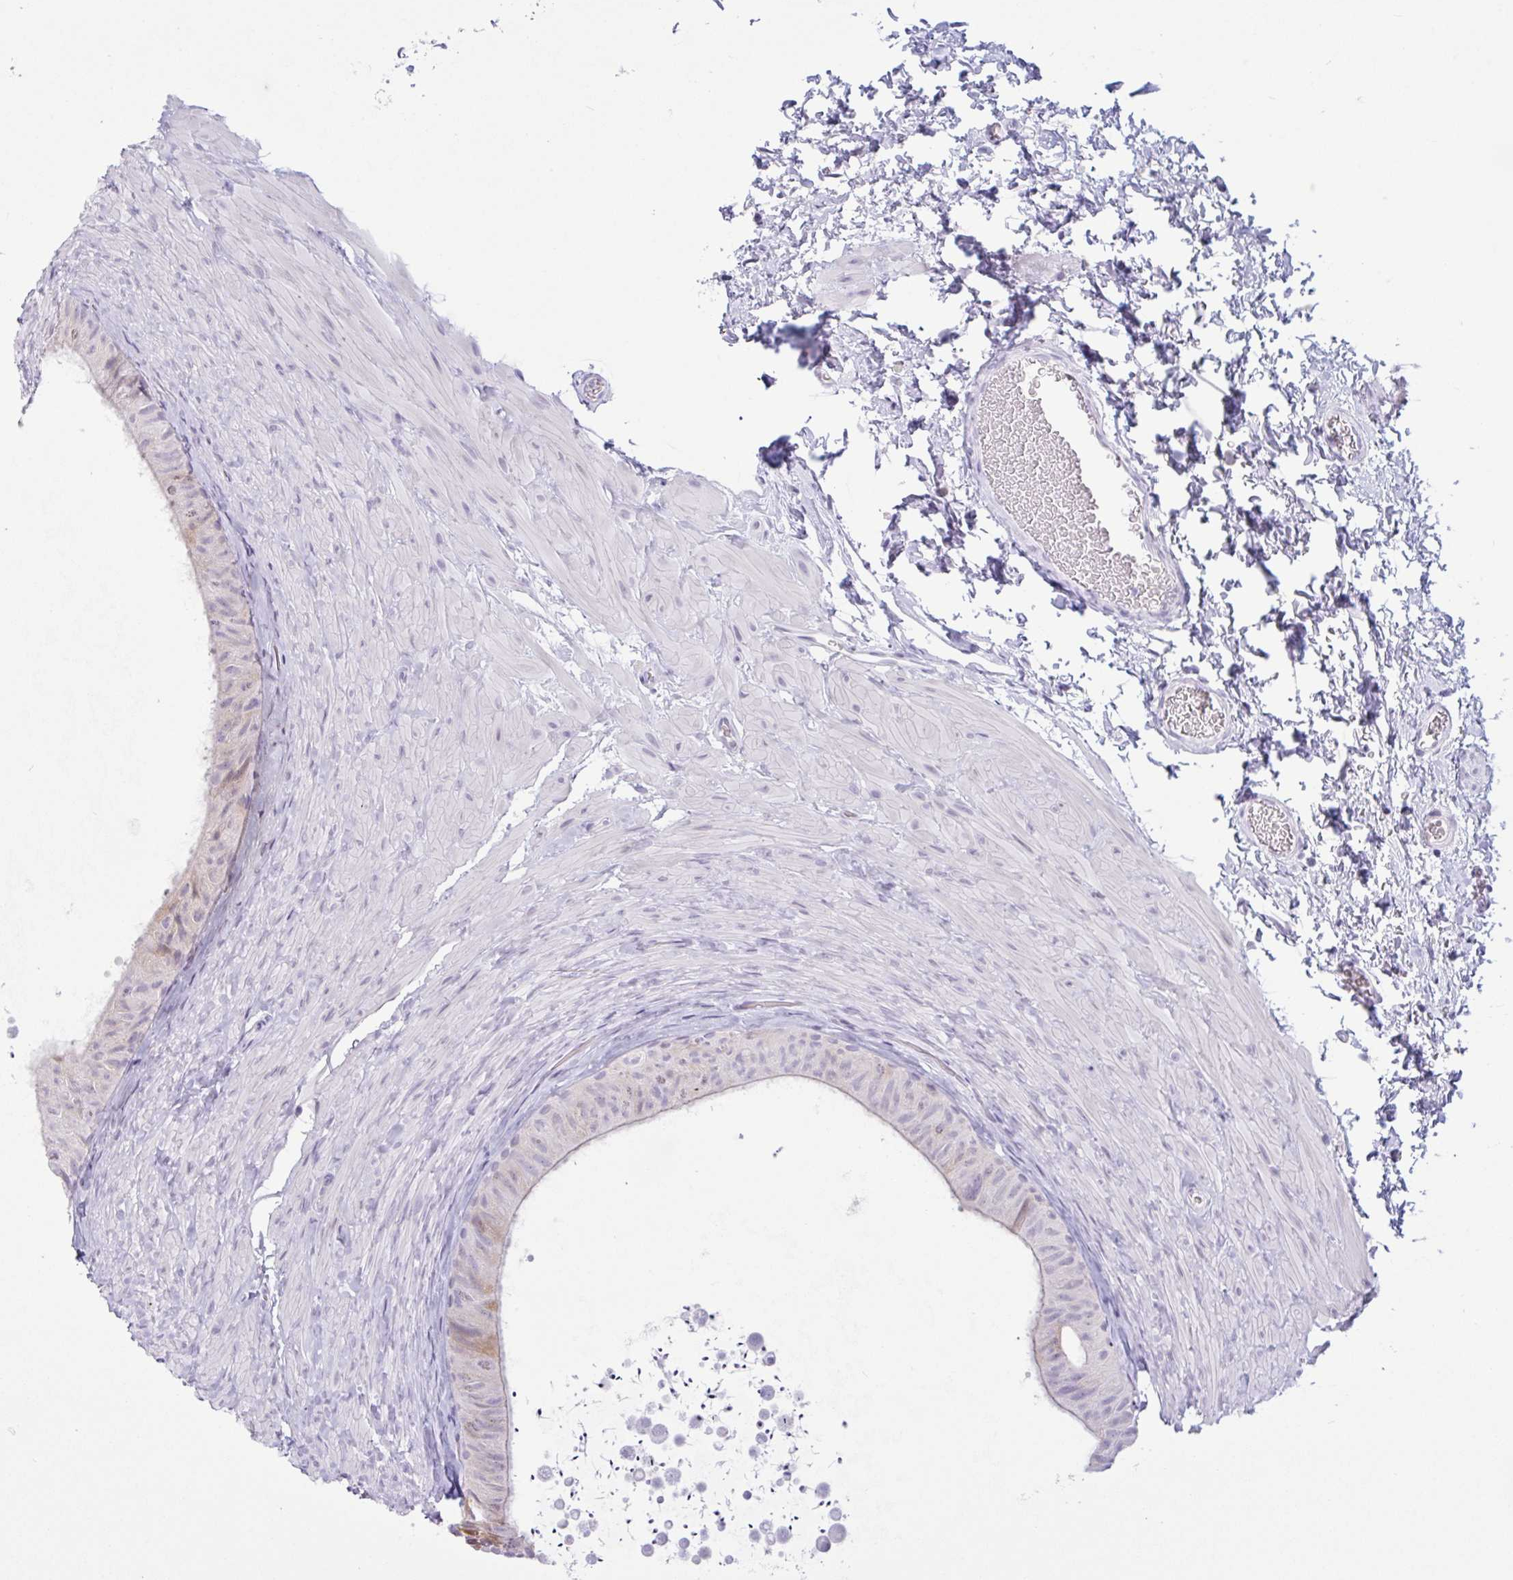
{"staining": {"intensity": "weak", "quantity": "<25%", "location": "cytoplasmic/membranous"}, "tissue": "epididymis", "cell_type": "Glandular cells", "image_type": "normal", "snomed": [{"axis": "morphology", "description": "Normal tissue, NOS"}, {"axis": "topography", "description": "Epididymis, spermatic cord, NOS"}, {"axis": "topography", "description": "Epididymis"}], "caption": "IHC histopathology image of benign epididymis: epididymis stained with DAB (3,3'-diaminobenzidine) exhibits no significant protein expression in glandular cells.", "gene": "CTSE", "patient": {"sex": "male", "age": 31}}